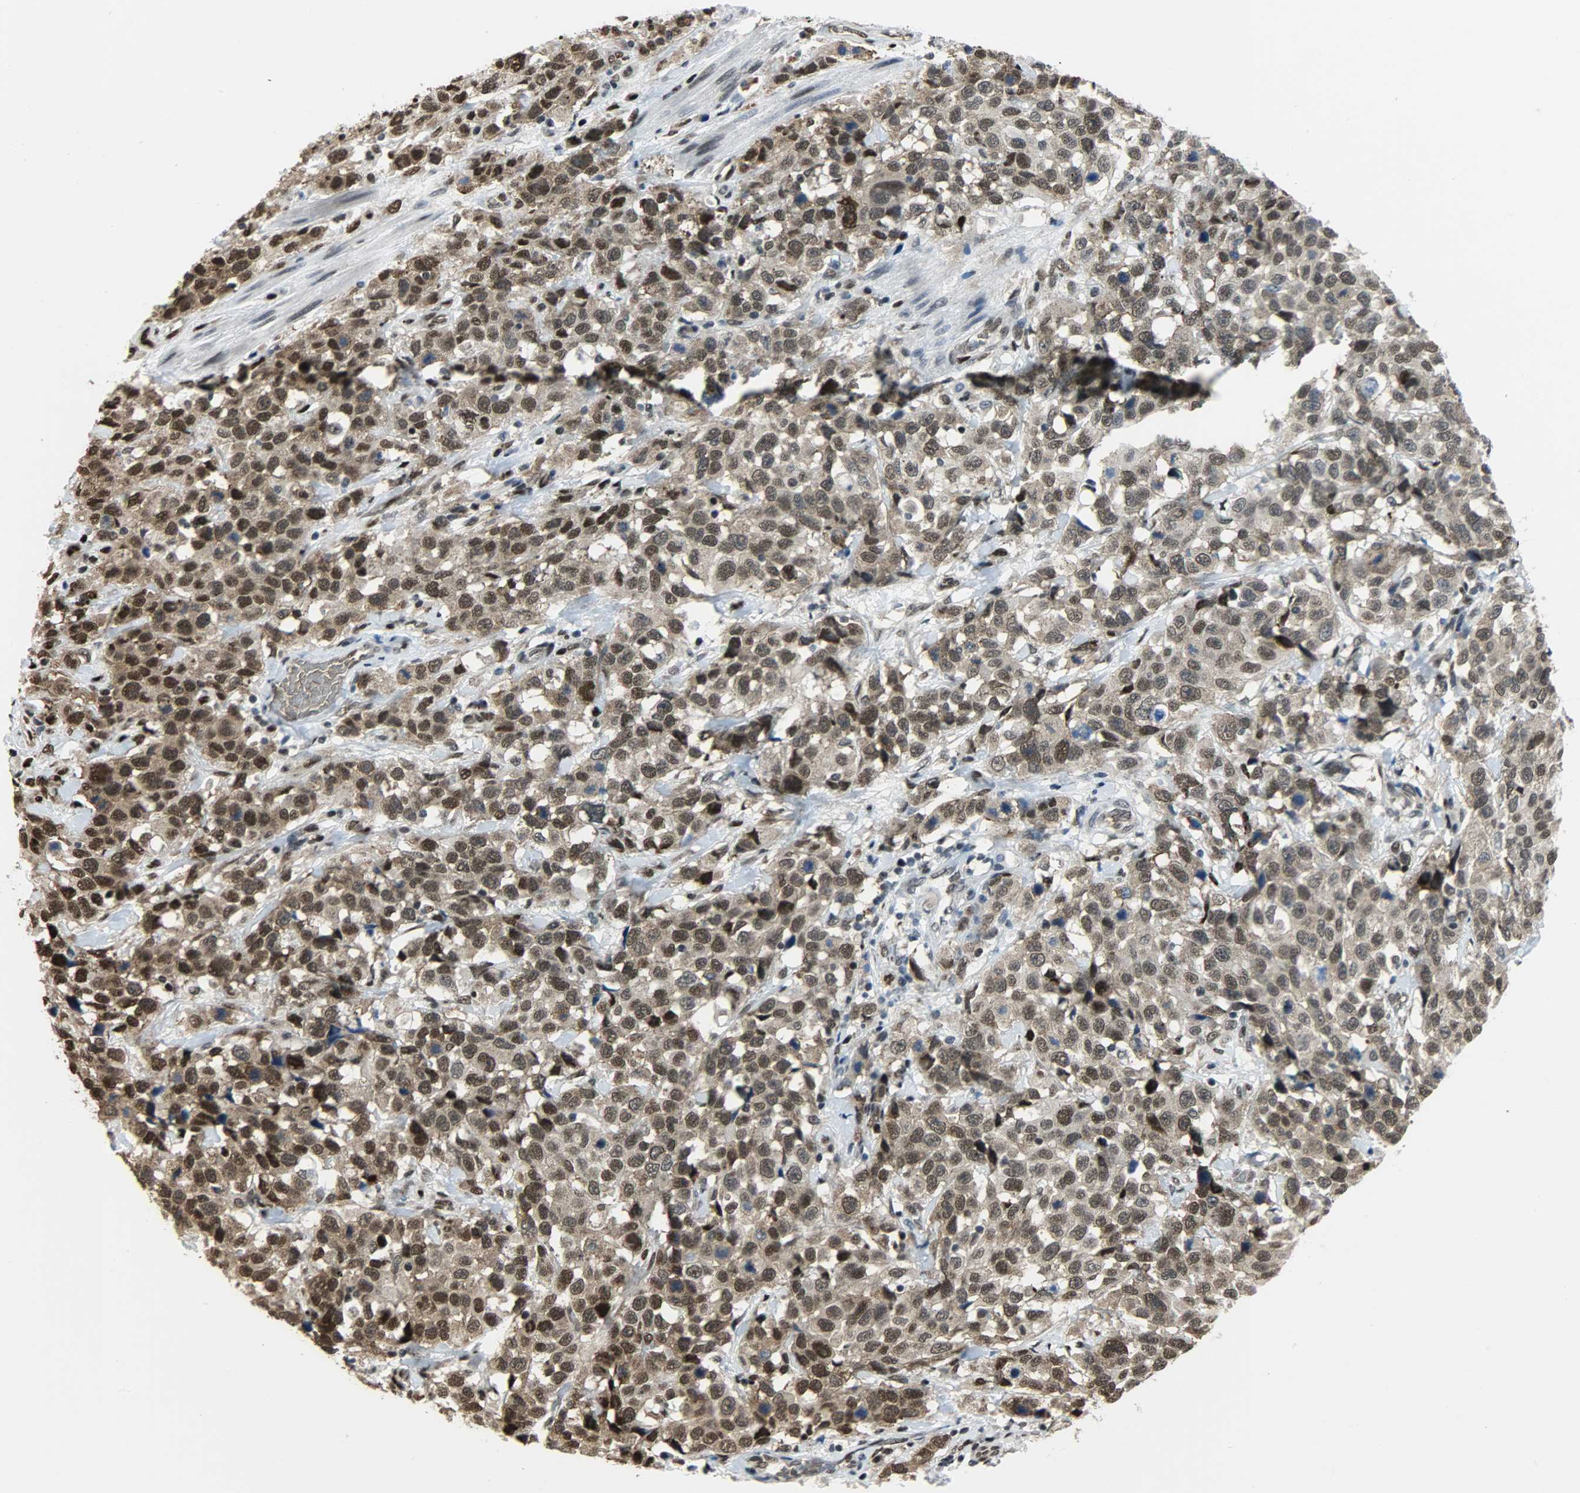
{"staining": {"intensity": "strong", "quantity": ">75%", "location": "cytoplasmic/membranous,nuclear"}, "tissue": "stomach cancer", "cell_type": "Tumor cells", "image_type": "cancer", "snomed": [{"axis": "morphology", "description": "Normal tissue, NOS"}, {"axis": "morphology", "description": "Adenocarcinoma, NOS"}, {"axis": "topography", "description": "Stomach"}], "caption": "An image of human stomach adenocarcinoma stained for a protein demonstrates strong cytoplasmic/membranous and nuclear brown staining in tumor cells.", "gene": "SNAI1", "patient": {"sex": "male", "age": 48}}